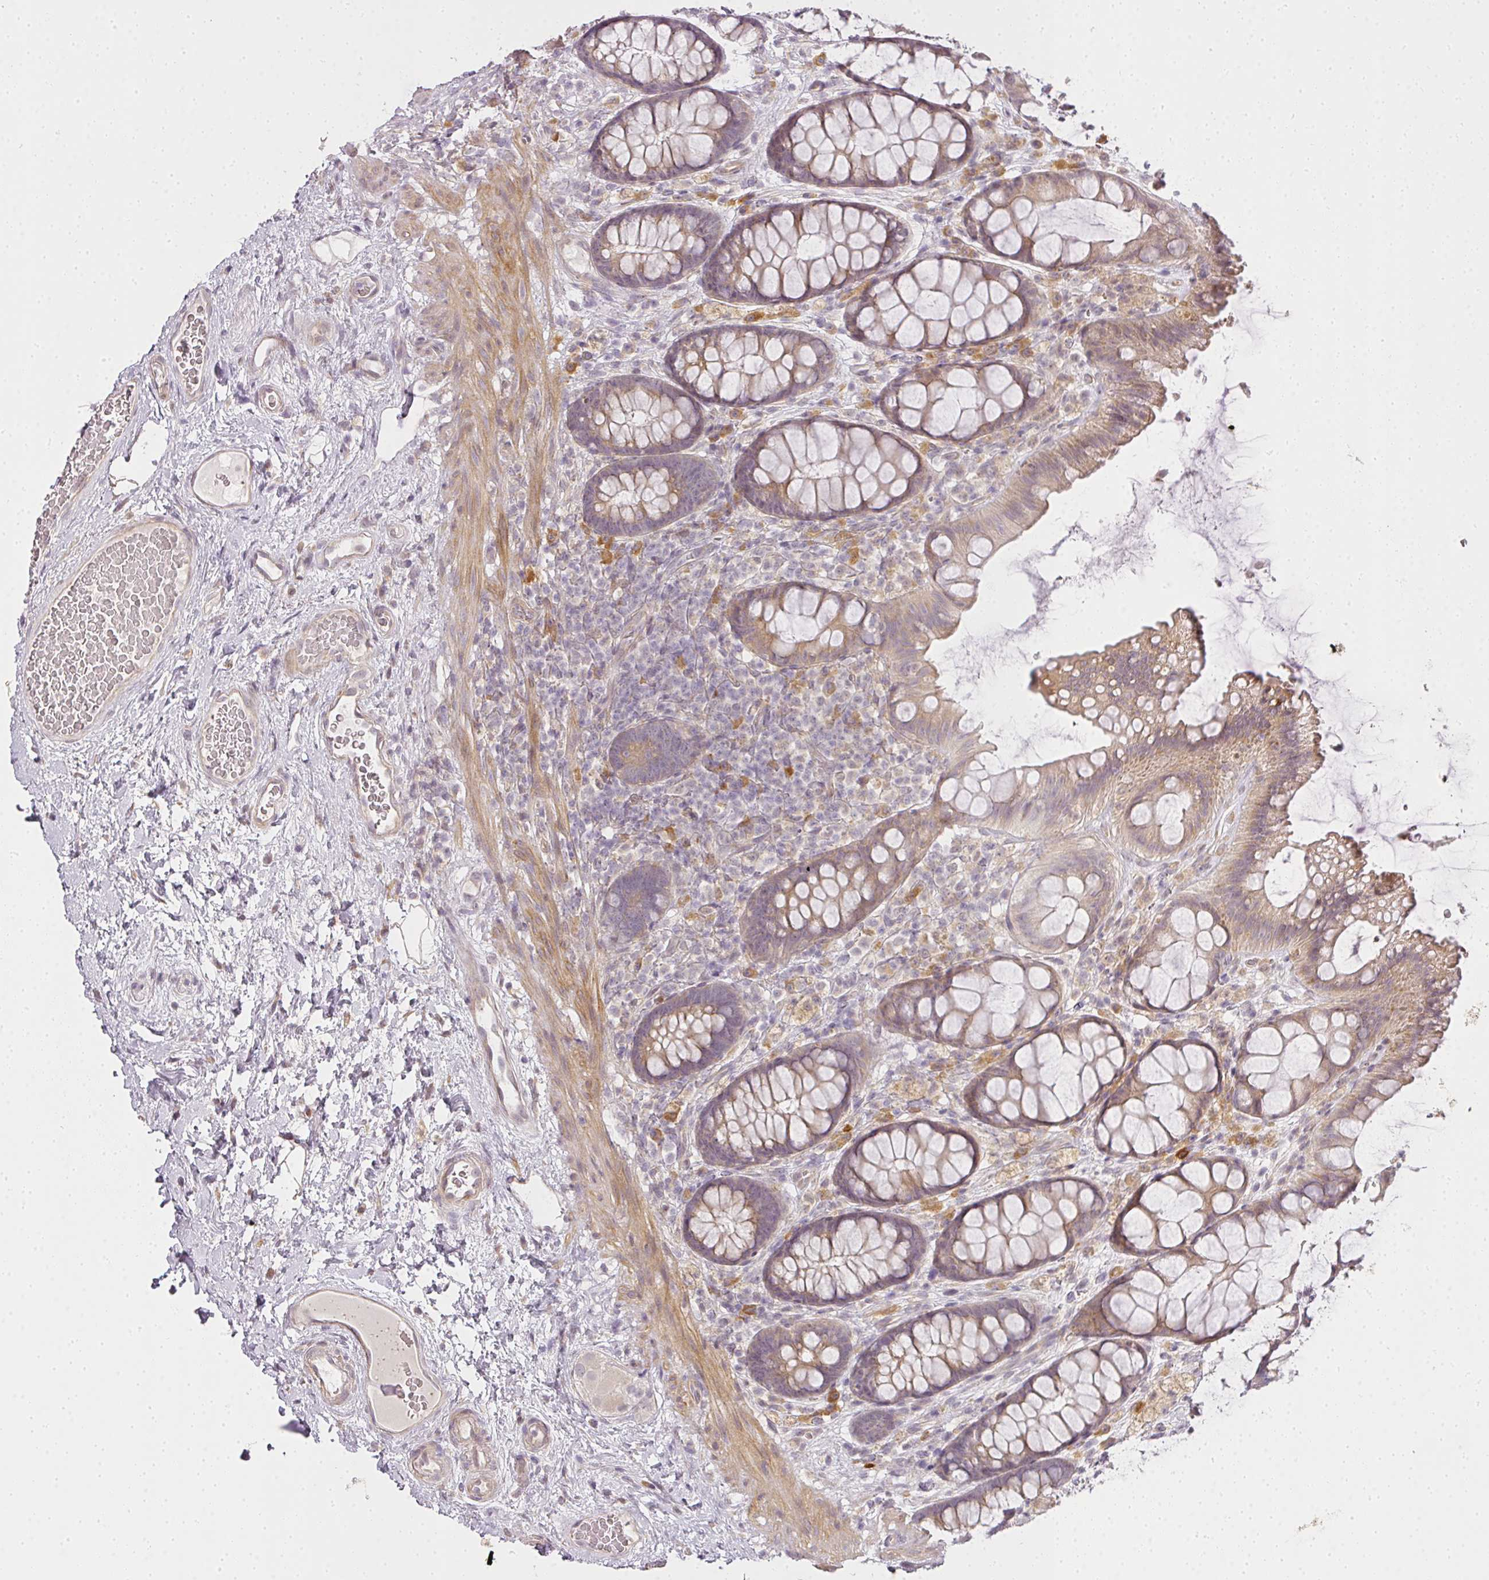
{"staining": {"intensity": "weak", "quantity": ">75%", "location": "cytoplasmic/membranous"}, "tissue": "rectum", "cell_type": "Glandular cells", "image_type": "normal", "snomed": [{"axis": "morphology", "description": "Normal tissue, NOS"}, {"axis": "topography", "description": "Rectum"}], "caption": "Normal rectum displays weak cytoplasmic/membranous staining in about >75% of glandular cells.", "gene": "MED19", "patient": {"sex": "female", "age": 67}}